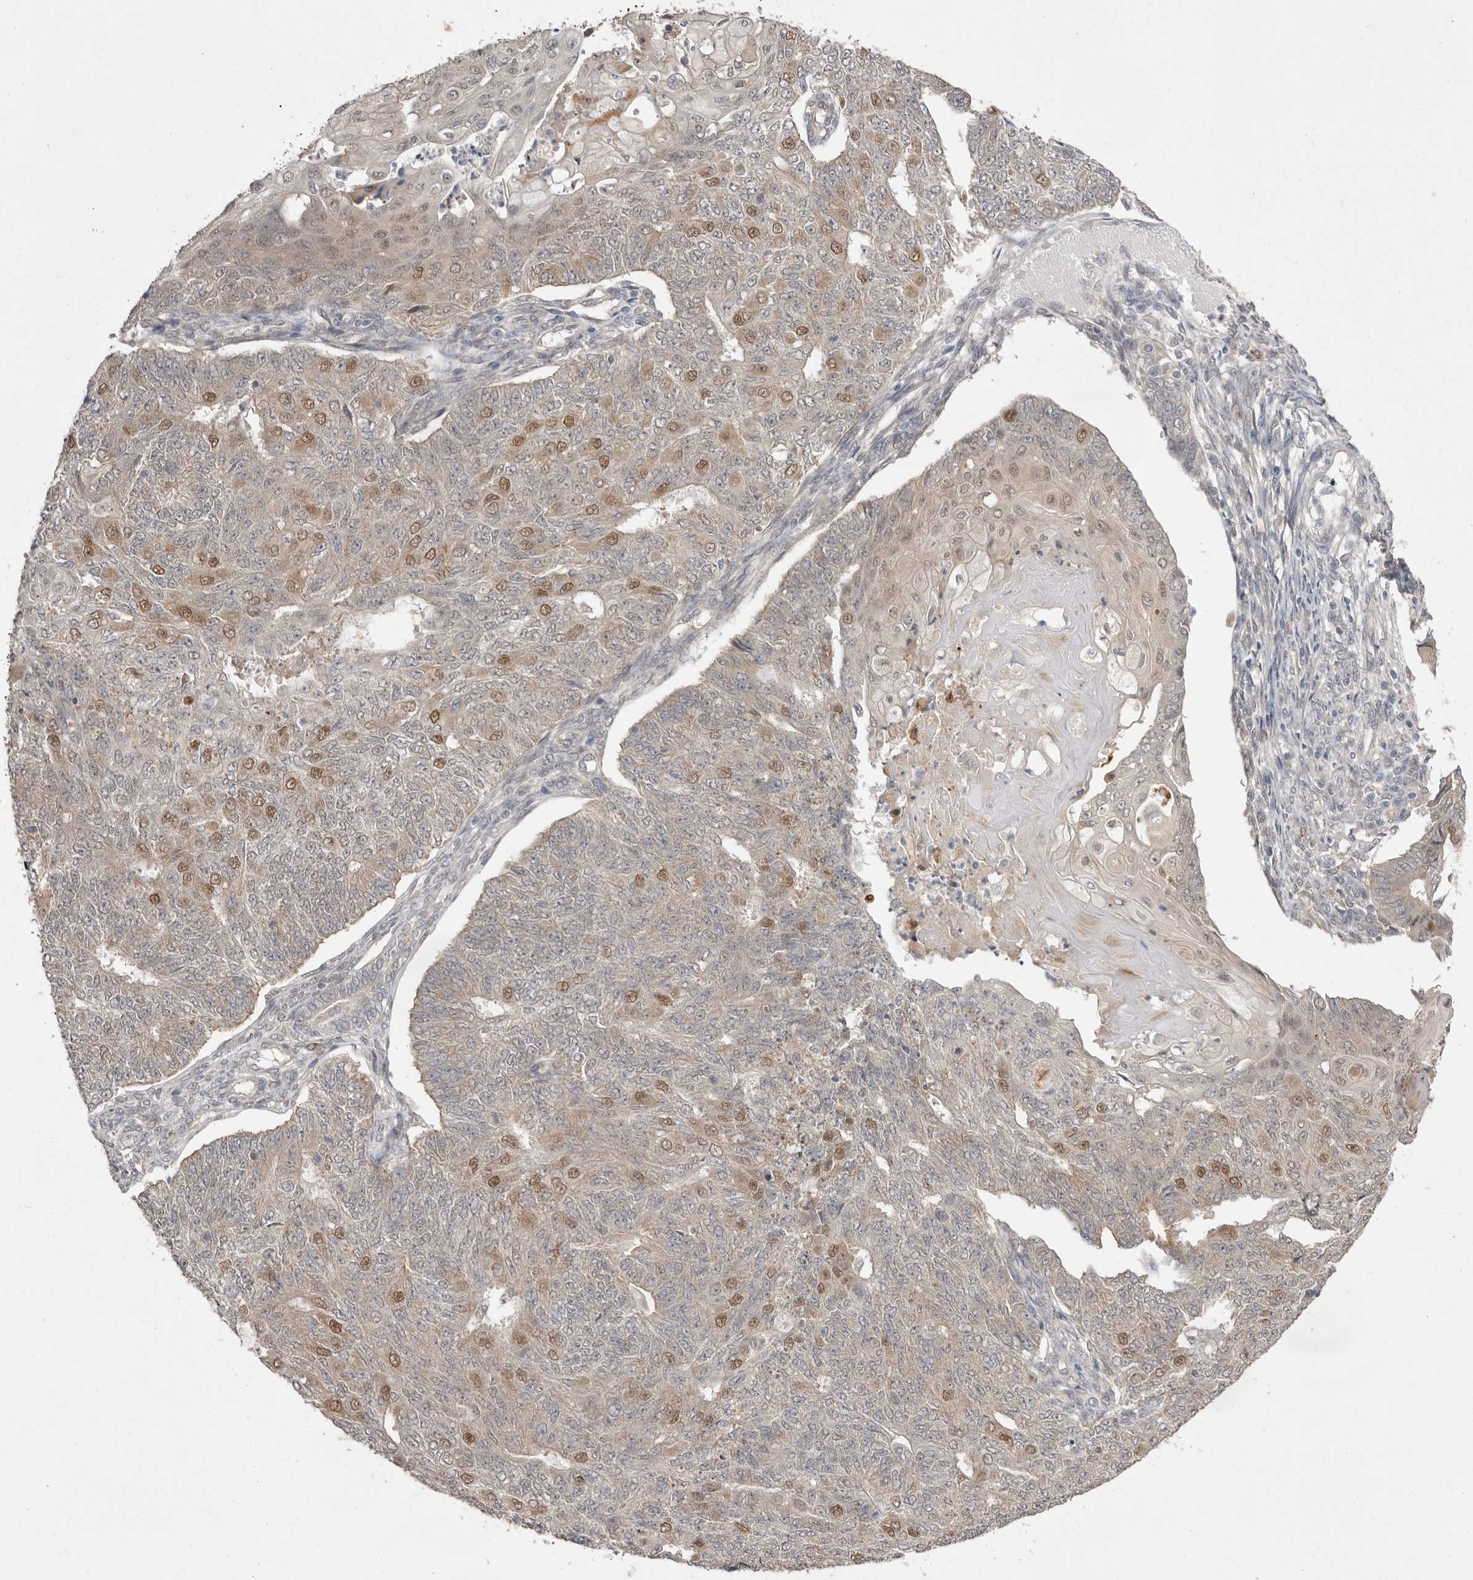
{"staining": {"intensity": "moderate", "quantity": "25%-75%", "location": "nuclear"}, "tissue": "endometrial cancer", "cell_type": "Tumor cells", "image_type": "cancer", "snomed": [{"axis": "morphology", "description": "Adenocarcinoma, NOS"}, {"axis": "topography", "description": "Endometrium"}], "caption": "IHC photomicrograph of endometrial cancer (adenocarcinoma) stained for a protein (brown), which shows medium levels of moderate nuclear staining in about 25%-75% of tumor cells.", "gene": "NSUN4", "patient": {"sex": "female", "age": 32}}